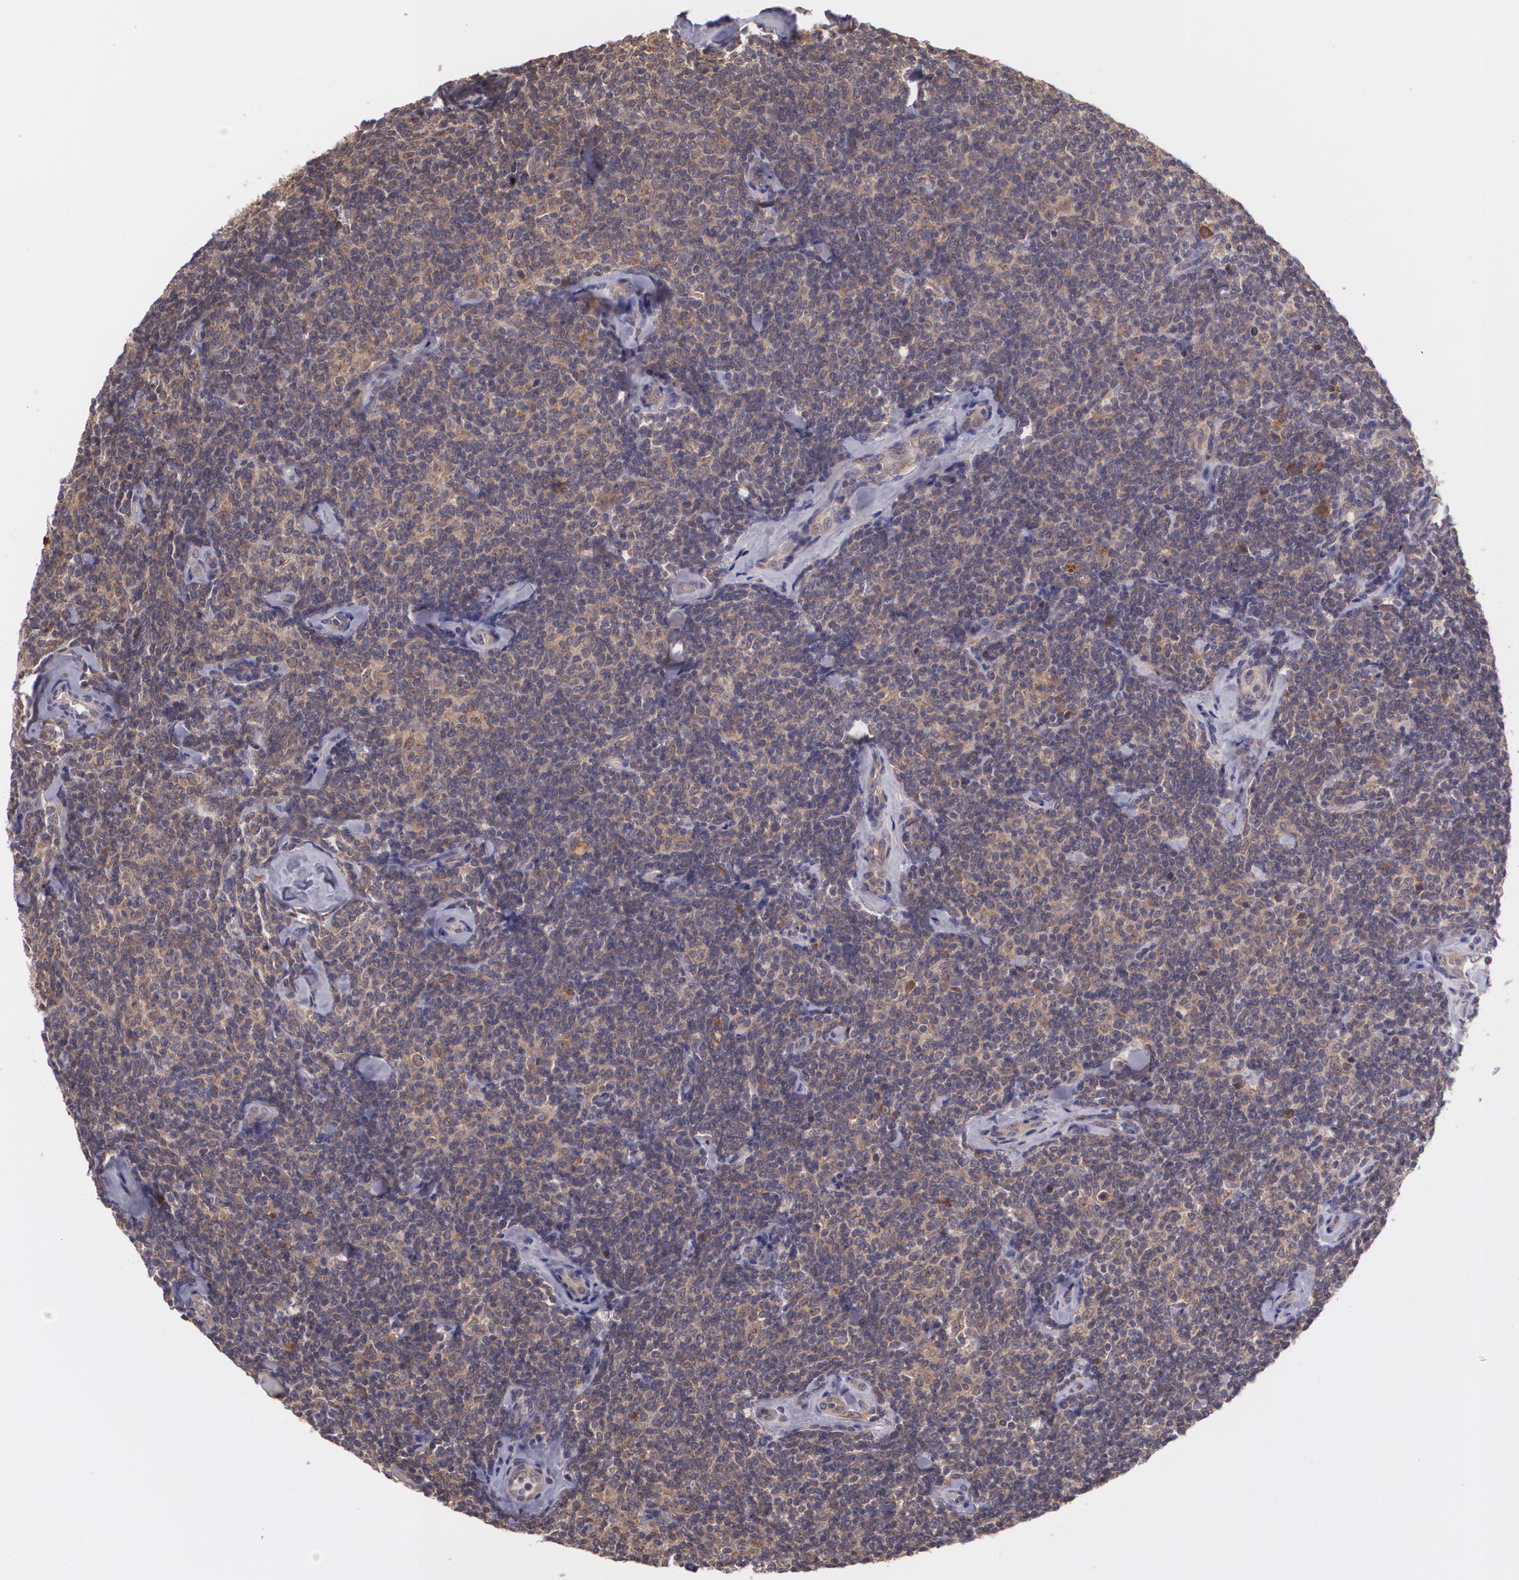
{"staining": {"intensity": "negative", "quantity": "none", "location": "none"}, "tissue": "lymphoma", "cell_type": "Tumor cells", "image_type": "cancer", "snomed": [{"axis": "morphology", "description": "Malignant lymphoma, non-Hodgkin's type, Low grade"}, {"axis": "topography", "description": "Lymph node"}], "caption": "Immunohistochemistry (IHC) histopathology image of lymphoma stained for a protein (brown), which reveals no staining in tumor cells.", "gene": "CCL17", "patient": {"sex": "female", "age": 56}}